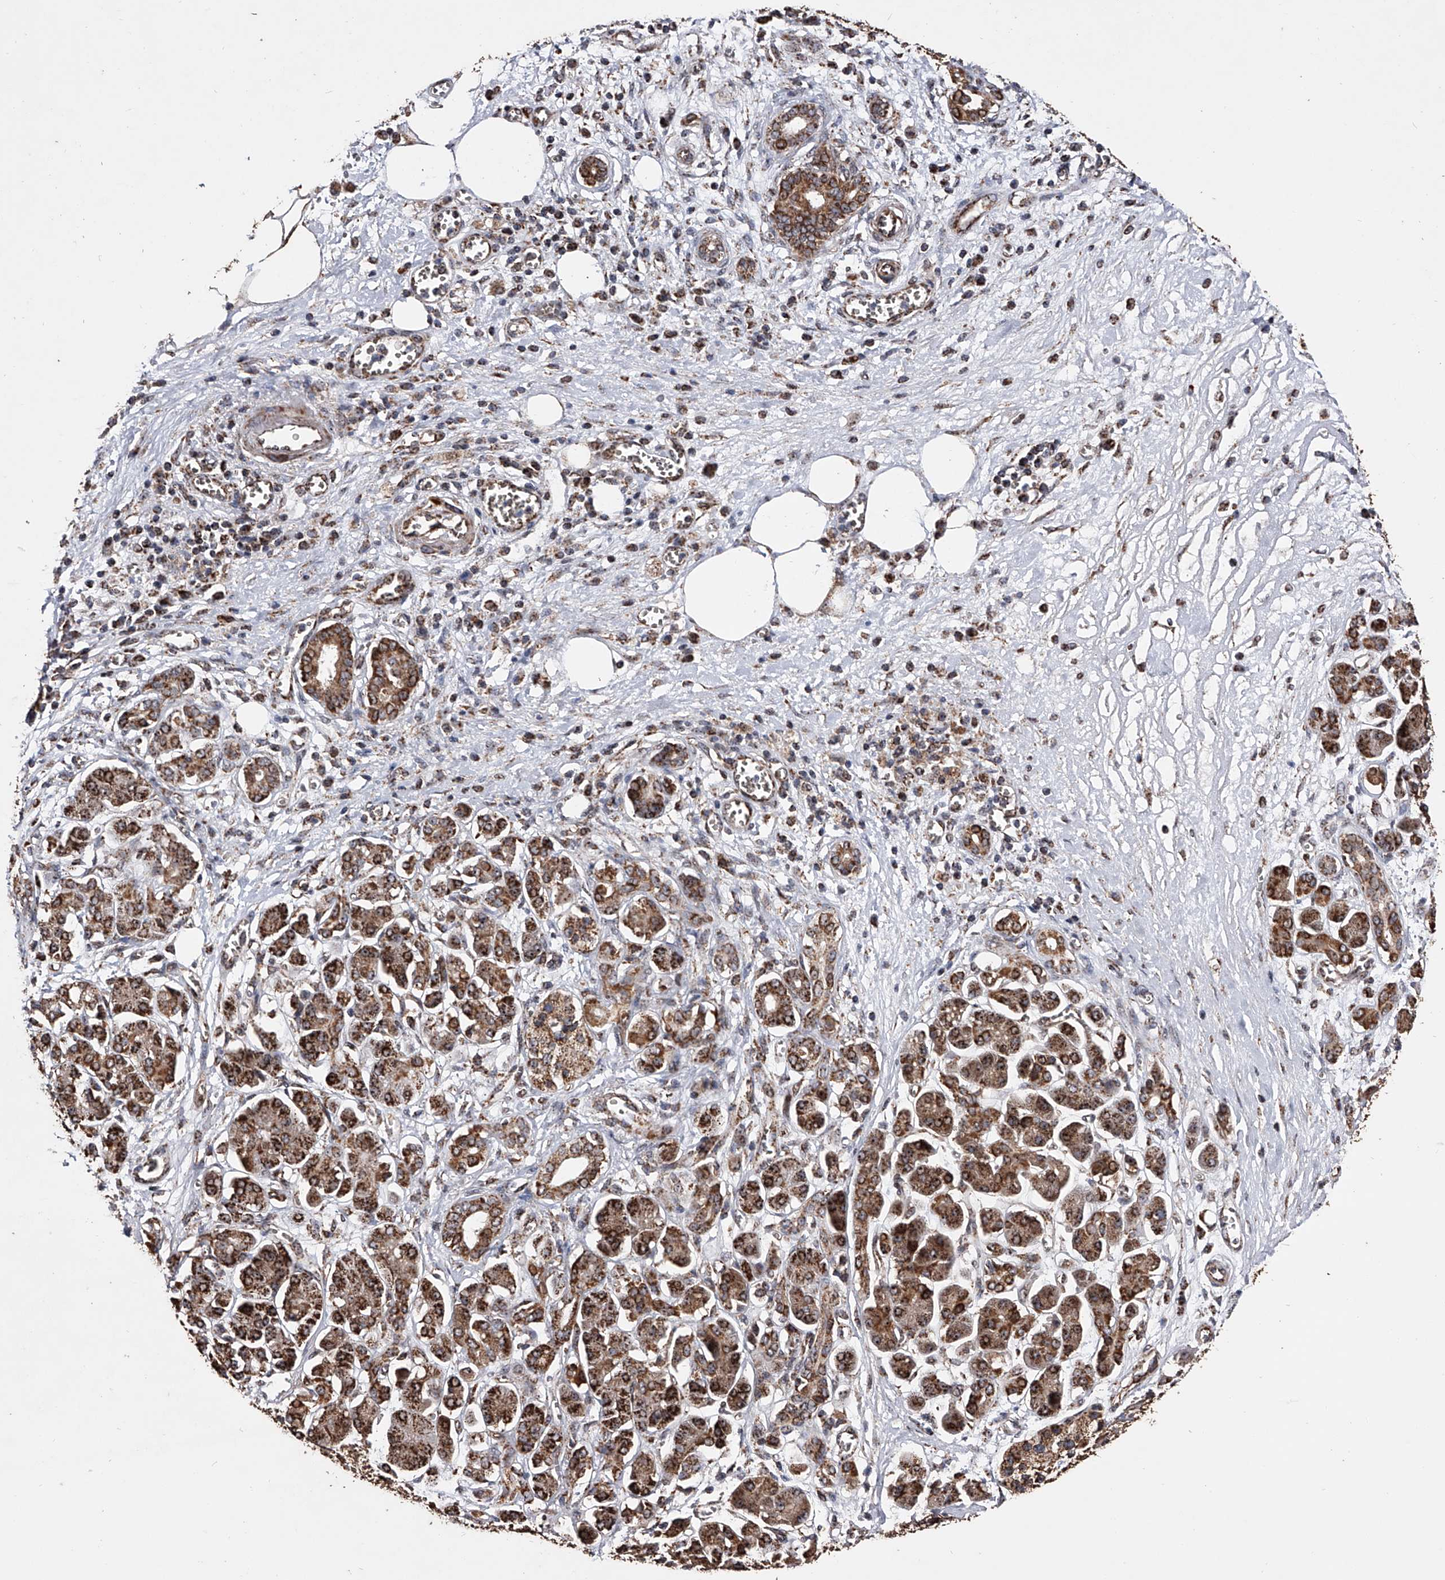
{"staining": {"intensity": "strong", "quantity": ">75%", "location": "cytoplasmic/membranous"}, "tissue": "pancreatic cancer", "cell_type": "Tumor cells", "image_type": "cancer", "snomed": [{"axis": "morphology", "description": "Adenocarcinoma, NOS"}, {"axis": "topography", "description": "Pancreas"}], "caption": "A histopathology image of pancreatic cancer (adenocarcinoma) stained for a protein demonstrates strong cytoplasmic/membranous brown staining in tumor cells. (DAB (3,3'-diaminobenzidine) = brown stain, brightfield microscopy at high magnification).", "gene": "SMPDL3A", "patient": {"sex": "male", "age": 78}}